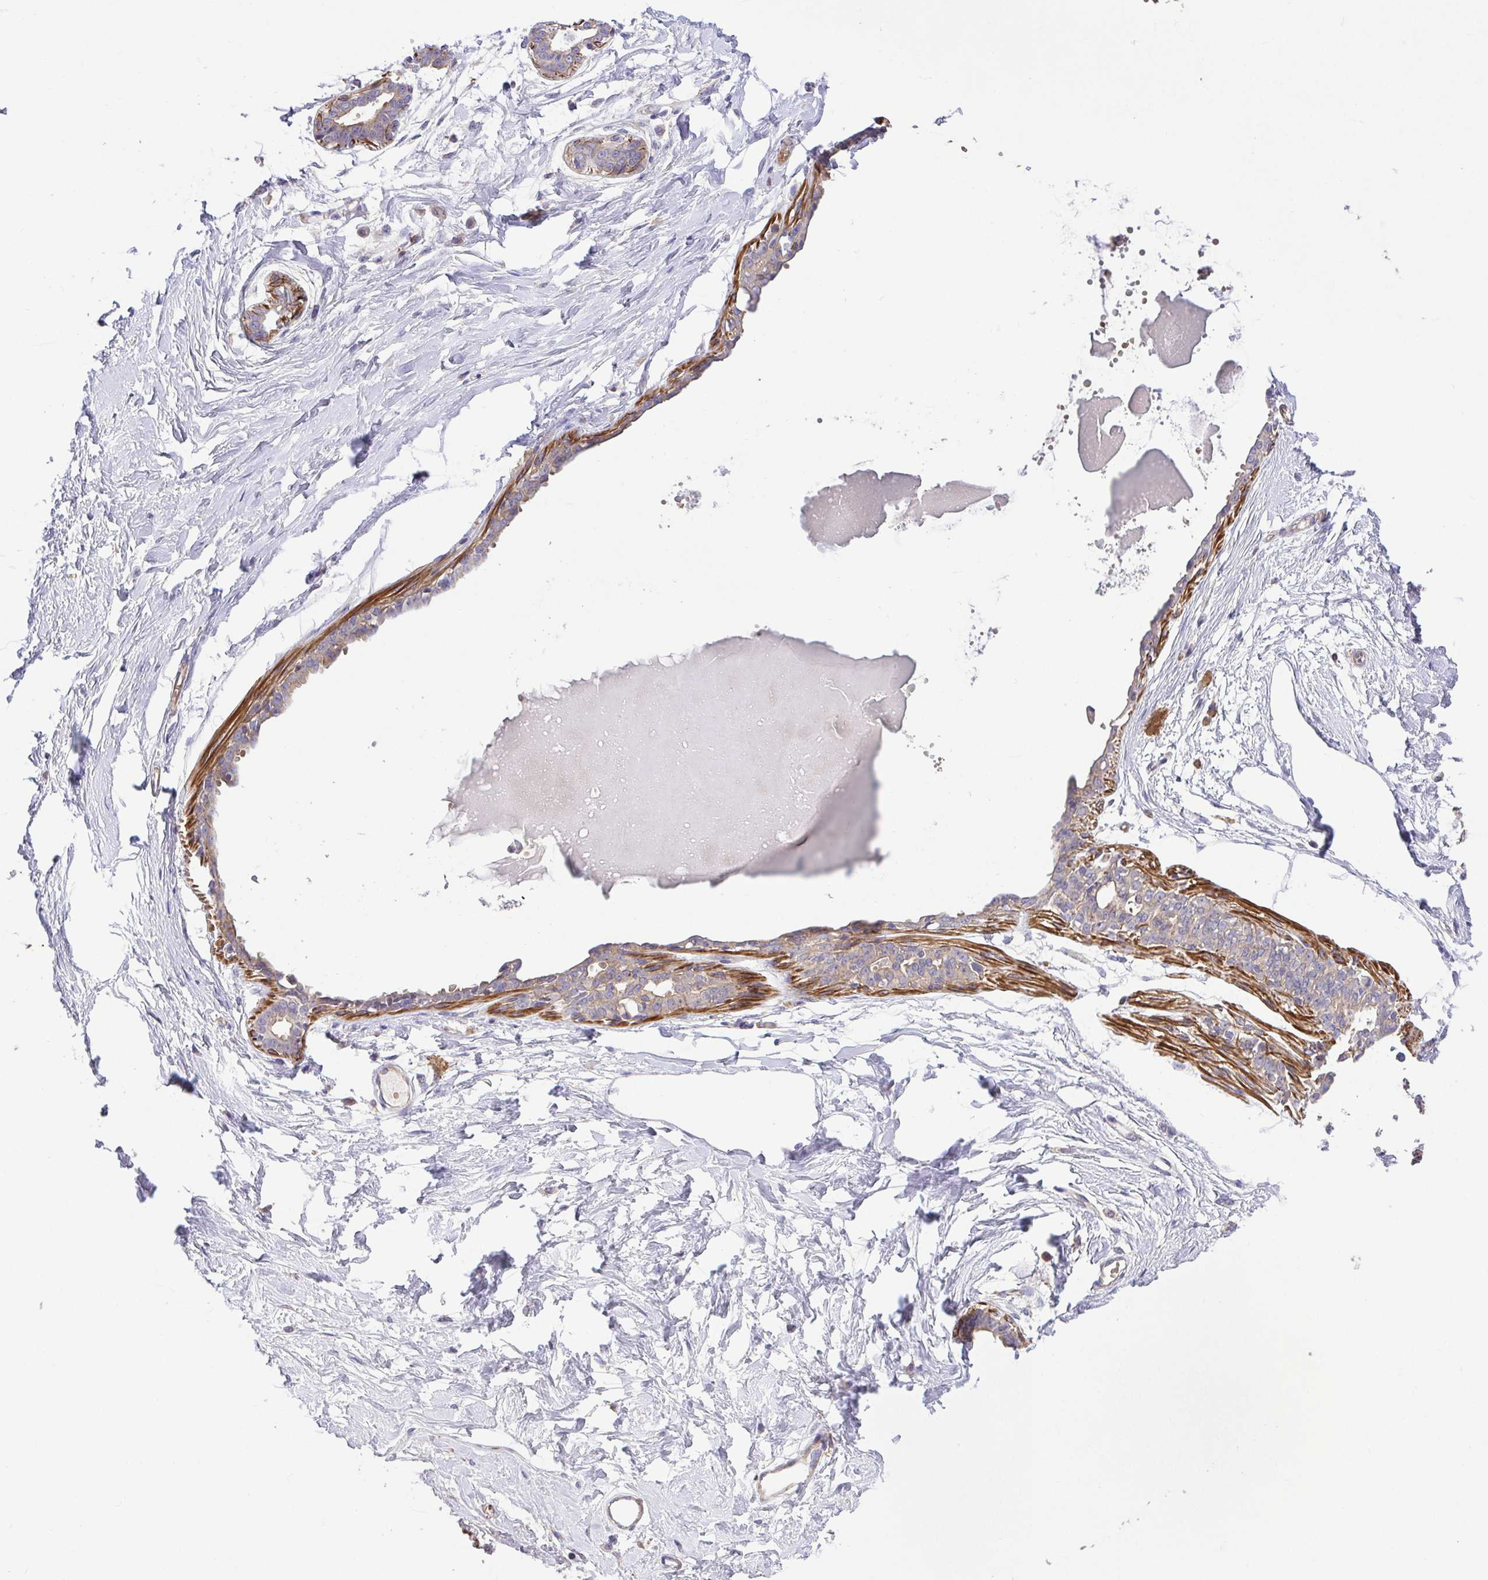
{"staining": {"intensity": "negative", "quantity": "none", "location": "none"}, "tissue": "breast", "cell_type": "Adipocytes", "image_type": "normal", "snomed": [{"axis": "morphology", "description": "Normal tissue, NOS"}, {"axis": "topography", "description": "Breast"}], "caption": "Immunohistochemistry histopathology image of unremarkable breast stained for a protein (brown), which displays no staining in adipocytes. (DAB IHC with hematoxylin counter stain).", "gene": "IDE", "patient": {"sex": "female", "age": 45}}